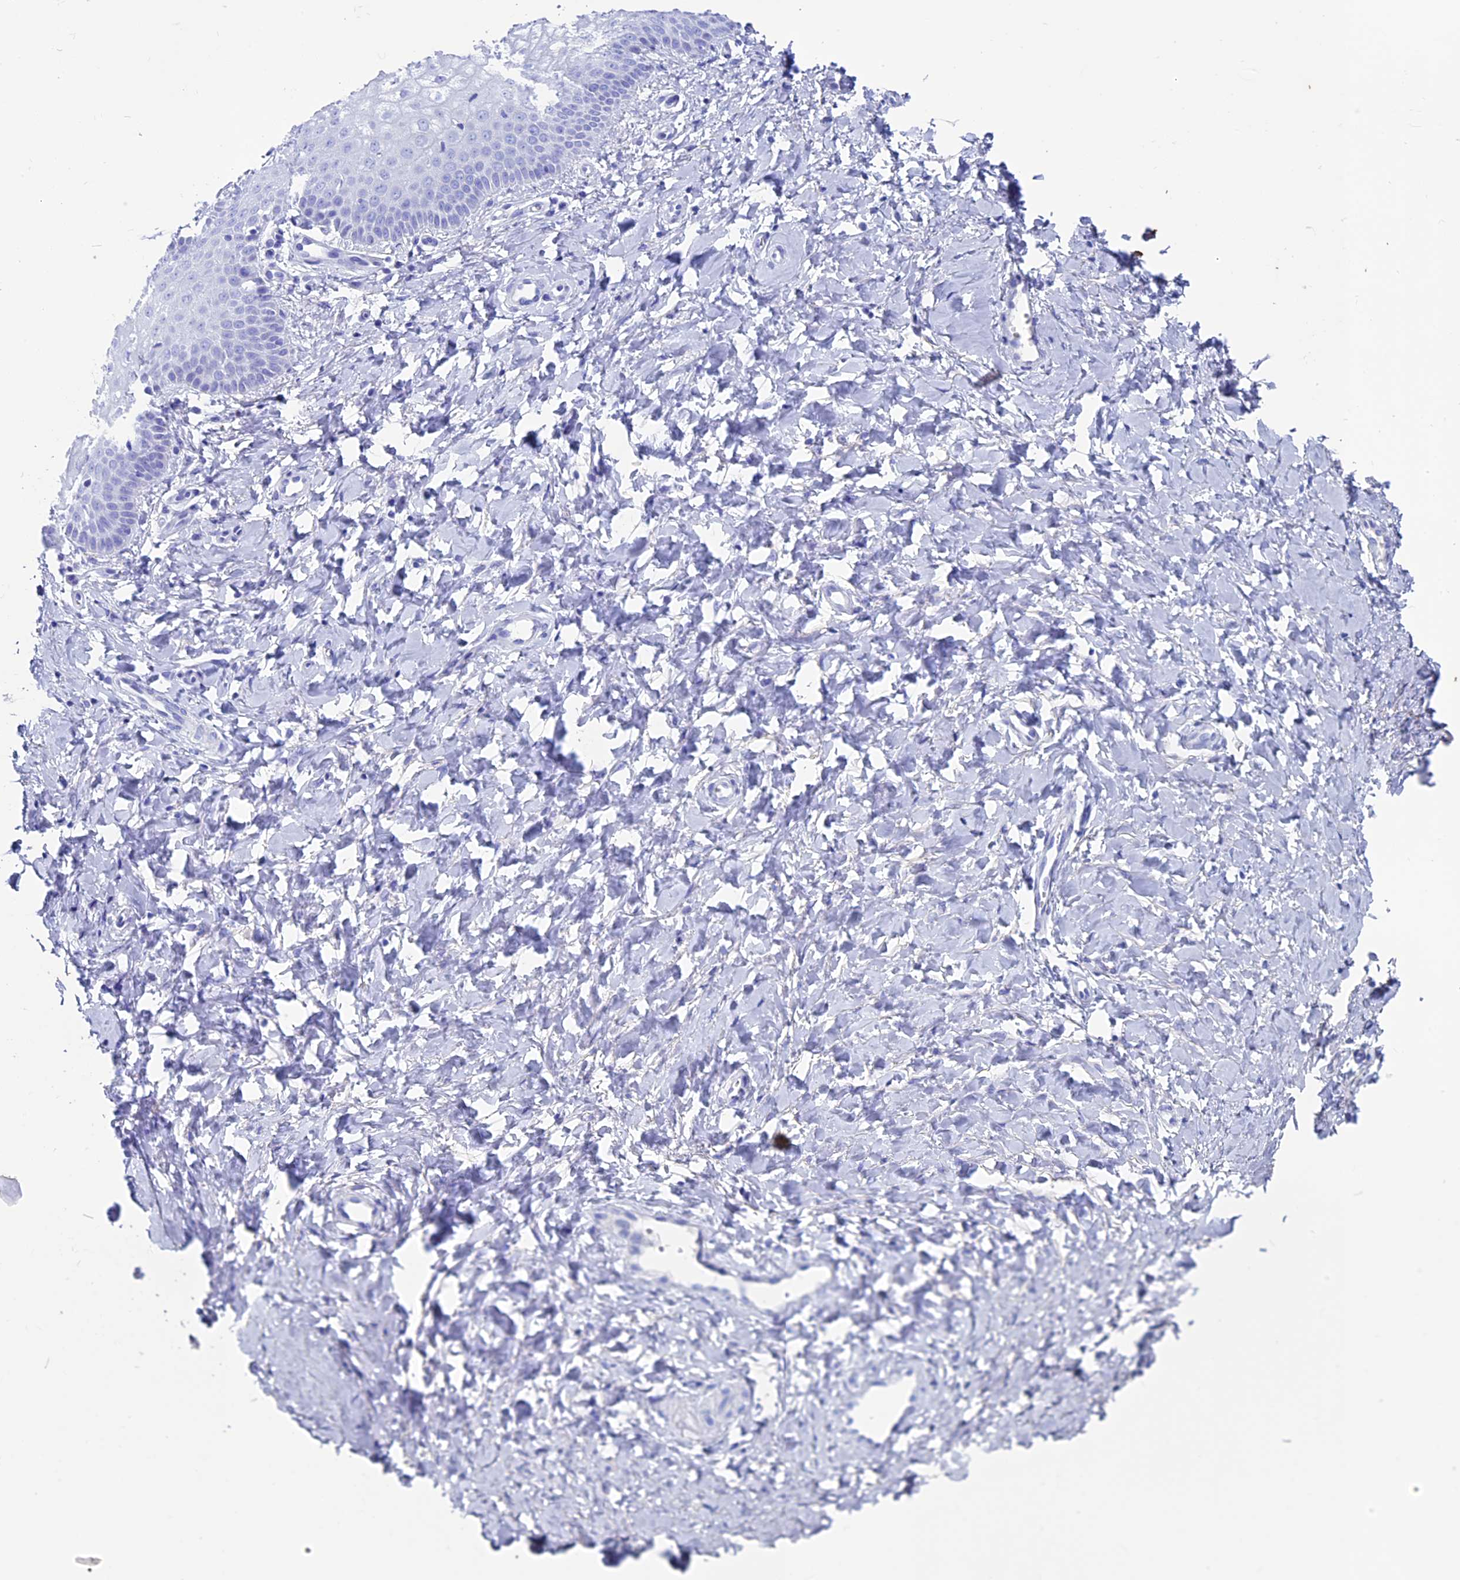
{"staining": {"intensity": "negative", "quantity": "none", "location": "none"}, "tissue": "vagina", "cell_type": "Squamous epithelial cells", "image_type": "normal", "snomed": [{"axis": "morphology", "description": "Normal tissue, NOS"}, {"axis": "topography", "description": "Vagina"}], "caption": "Immunohistochemistry (IHC) micrograph of unremarkable vagina stained for a protein (brown), which reveals no expression in squamous epithelial cells.", "gene": "ANKRD29", "patient": {"sex": "female", "age": 68}}